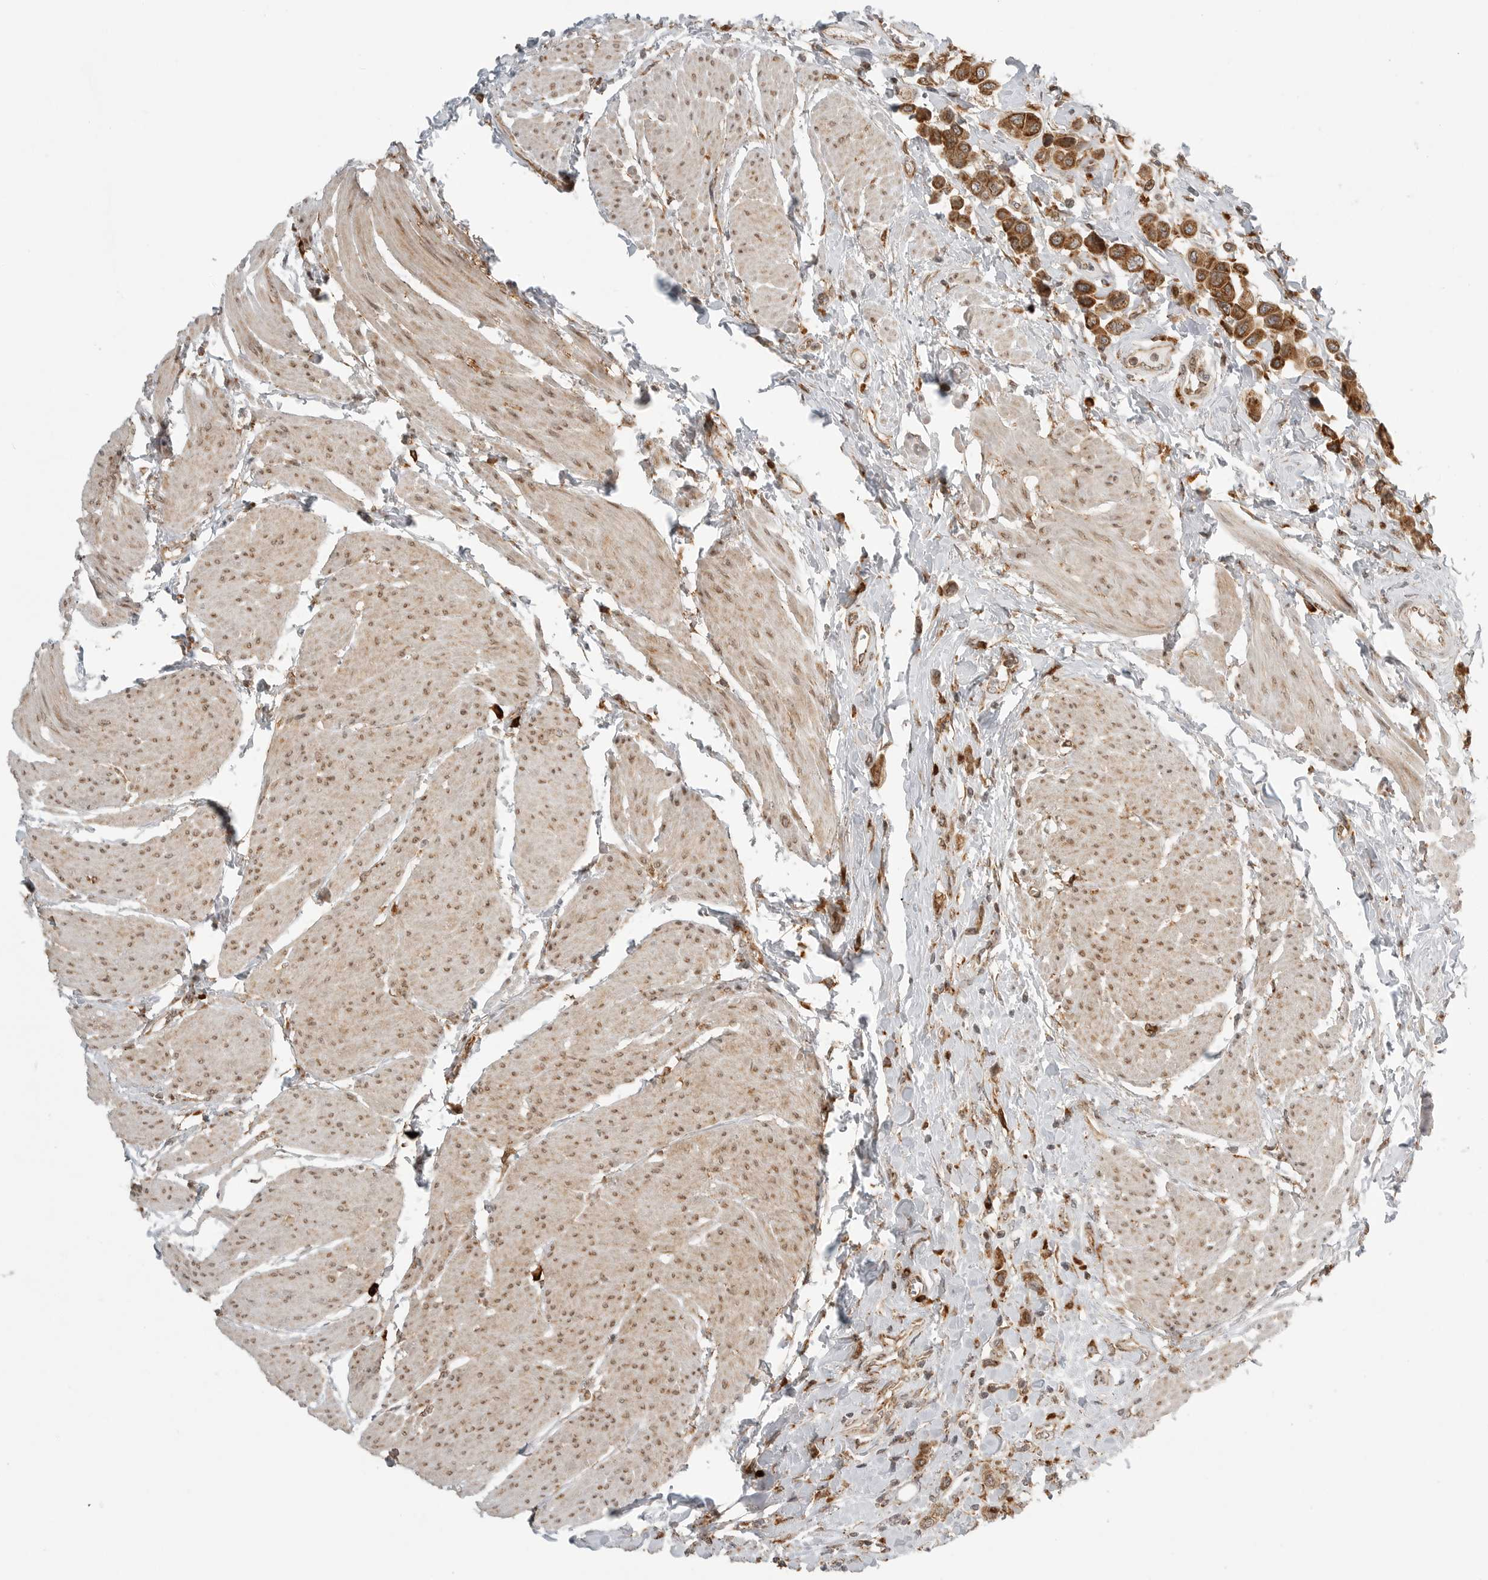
{"staining": {"intensity": "moderate", "quantity": ">75%", "location": "cytoplasmic/membranous"}, "tissue": "urothelial cancer", "cell_type": "Tumor cells", "image_type": "cancer", "snomed": [{"axis": "morphology", "description": "Urothelial carcinoma, High grade"}, {"axis": "topography", "description": "Urinary bladder"}], "caption": "Immunohistochemistry (IHC) of human urothelial carcinoma (high-grade) exhibits medium levels of moderate cytoplasmic/membranous expression in about >75% of tumor cells.", "gene": "IDUA", "patient": {"sex": "male", "age": 50}}